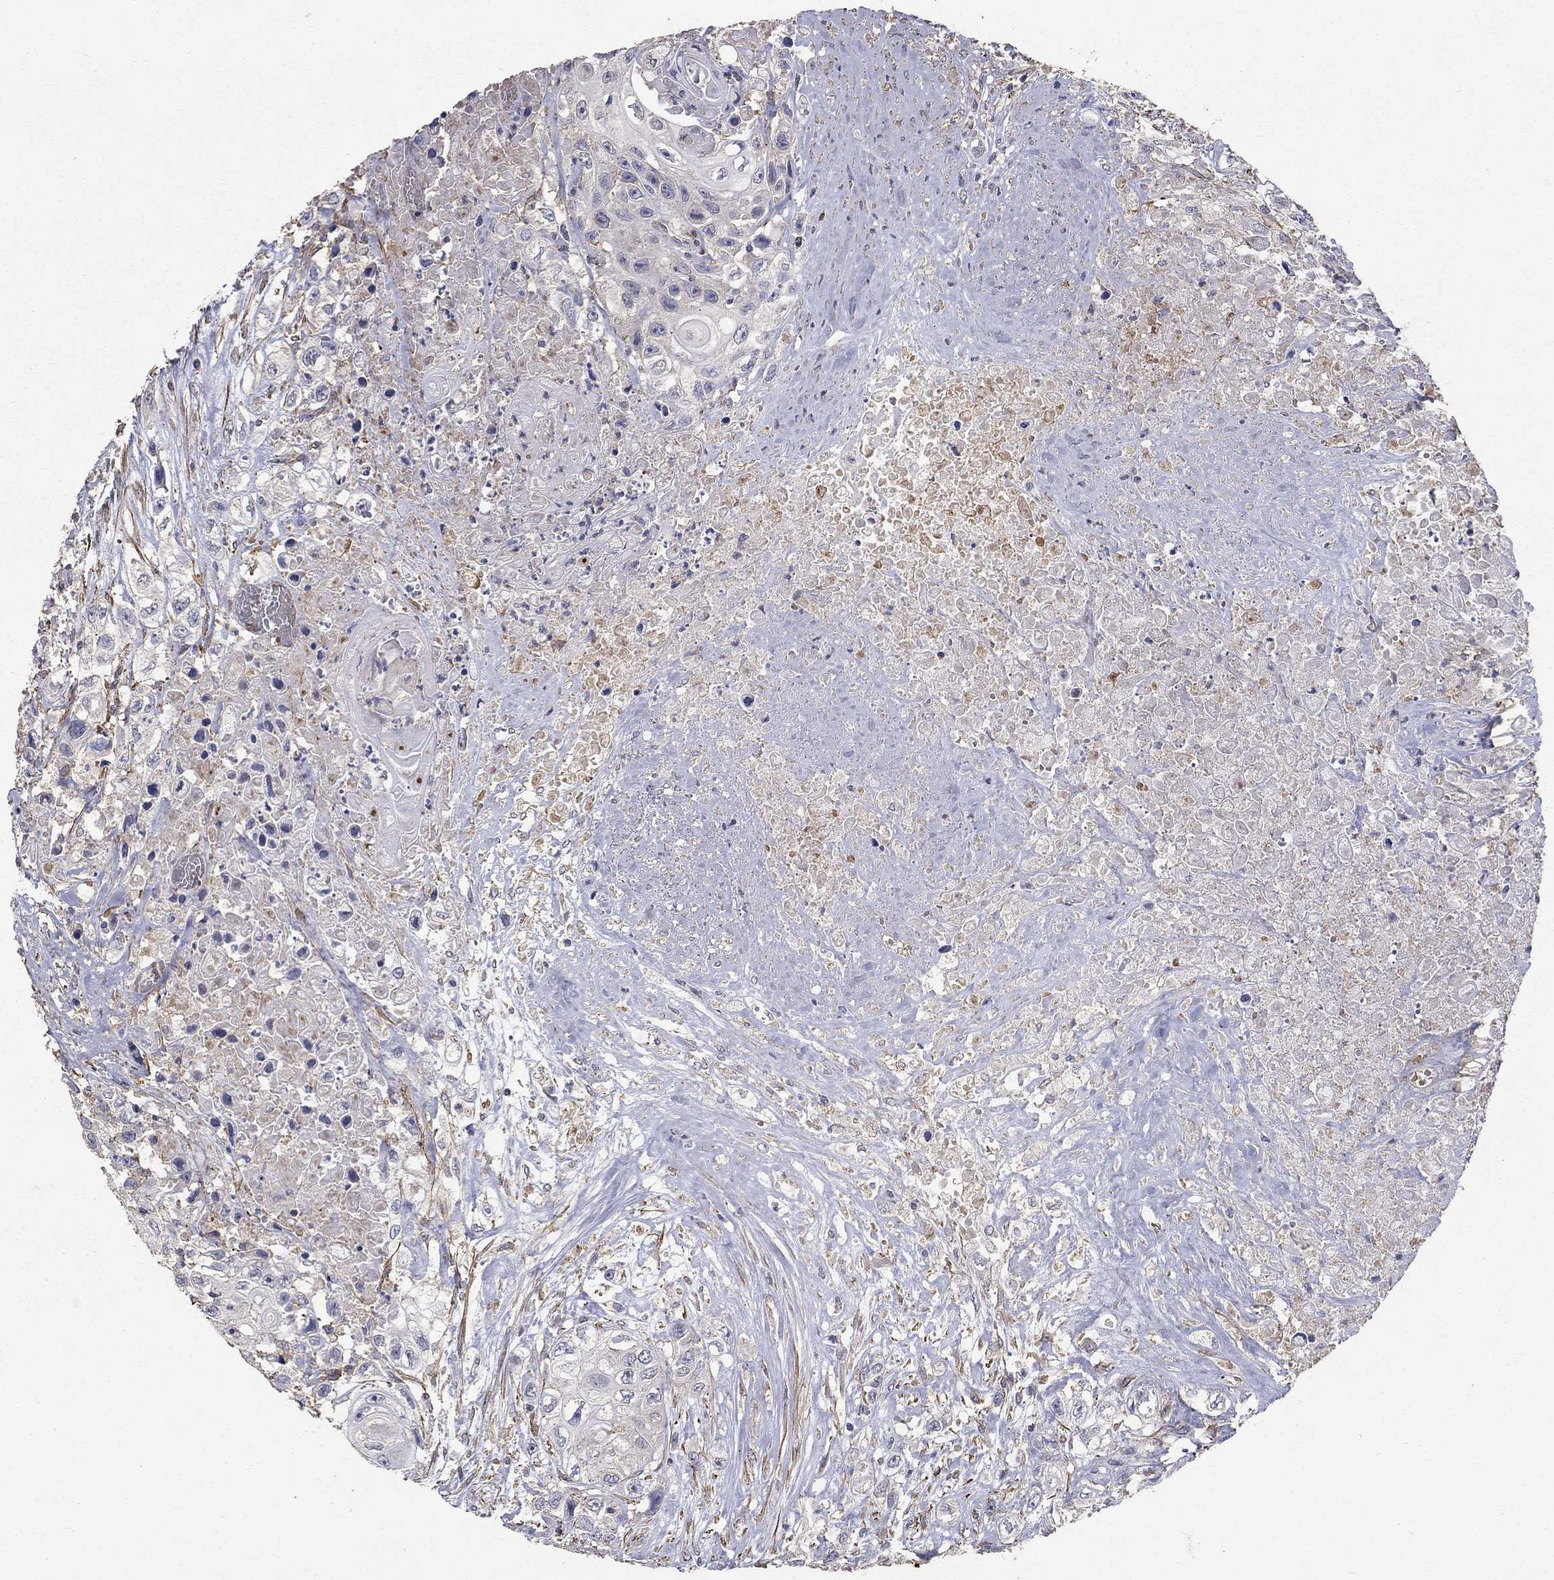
{"staining": {"intensity": "negative", "quantity": "none", "location": "none"}, "tissue": "urothelial cancer", "cell_type": "Tumor cells", "image_type": "cancer", "snomed": [{"axis": "morphology", "description": "Urothelial carcinoma, High grade"}, {"axis": "topography", "description": "Urinary bladder"}], "caption": "High magnification brightfield microscopy of urothelial cancer stained with DAB (3,3'-diaminobenzidine) (brown) and counterstained with hematoxylin (blue): tumor cells show no significant staining.", "gene": "MPP2", "patient": {"sex": "female", "age": 56}}